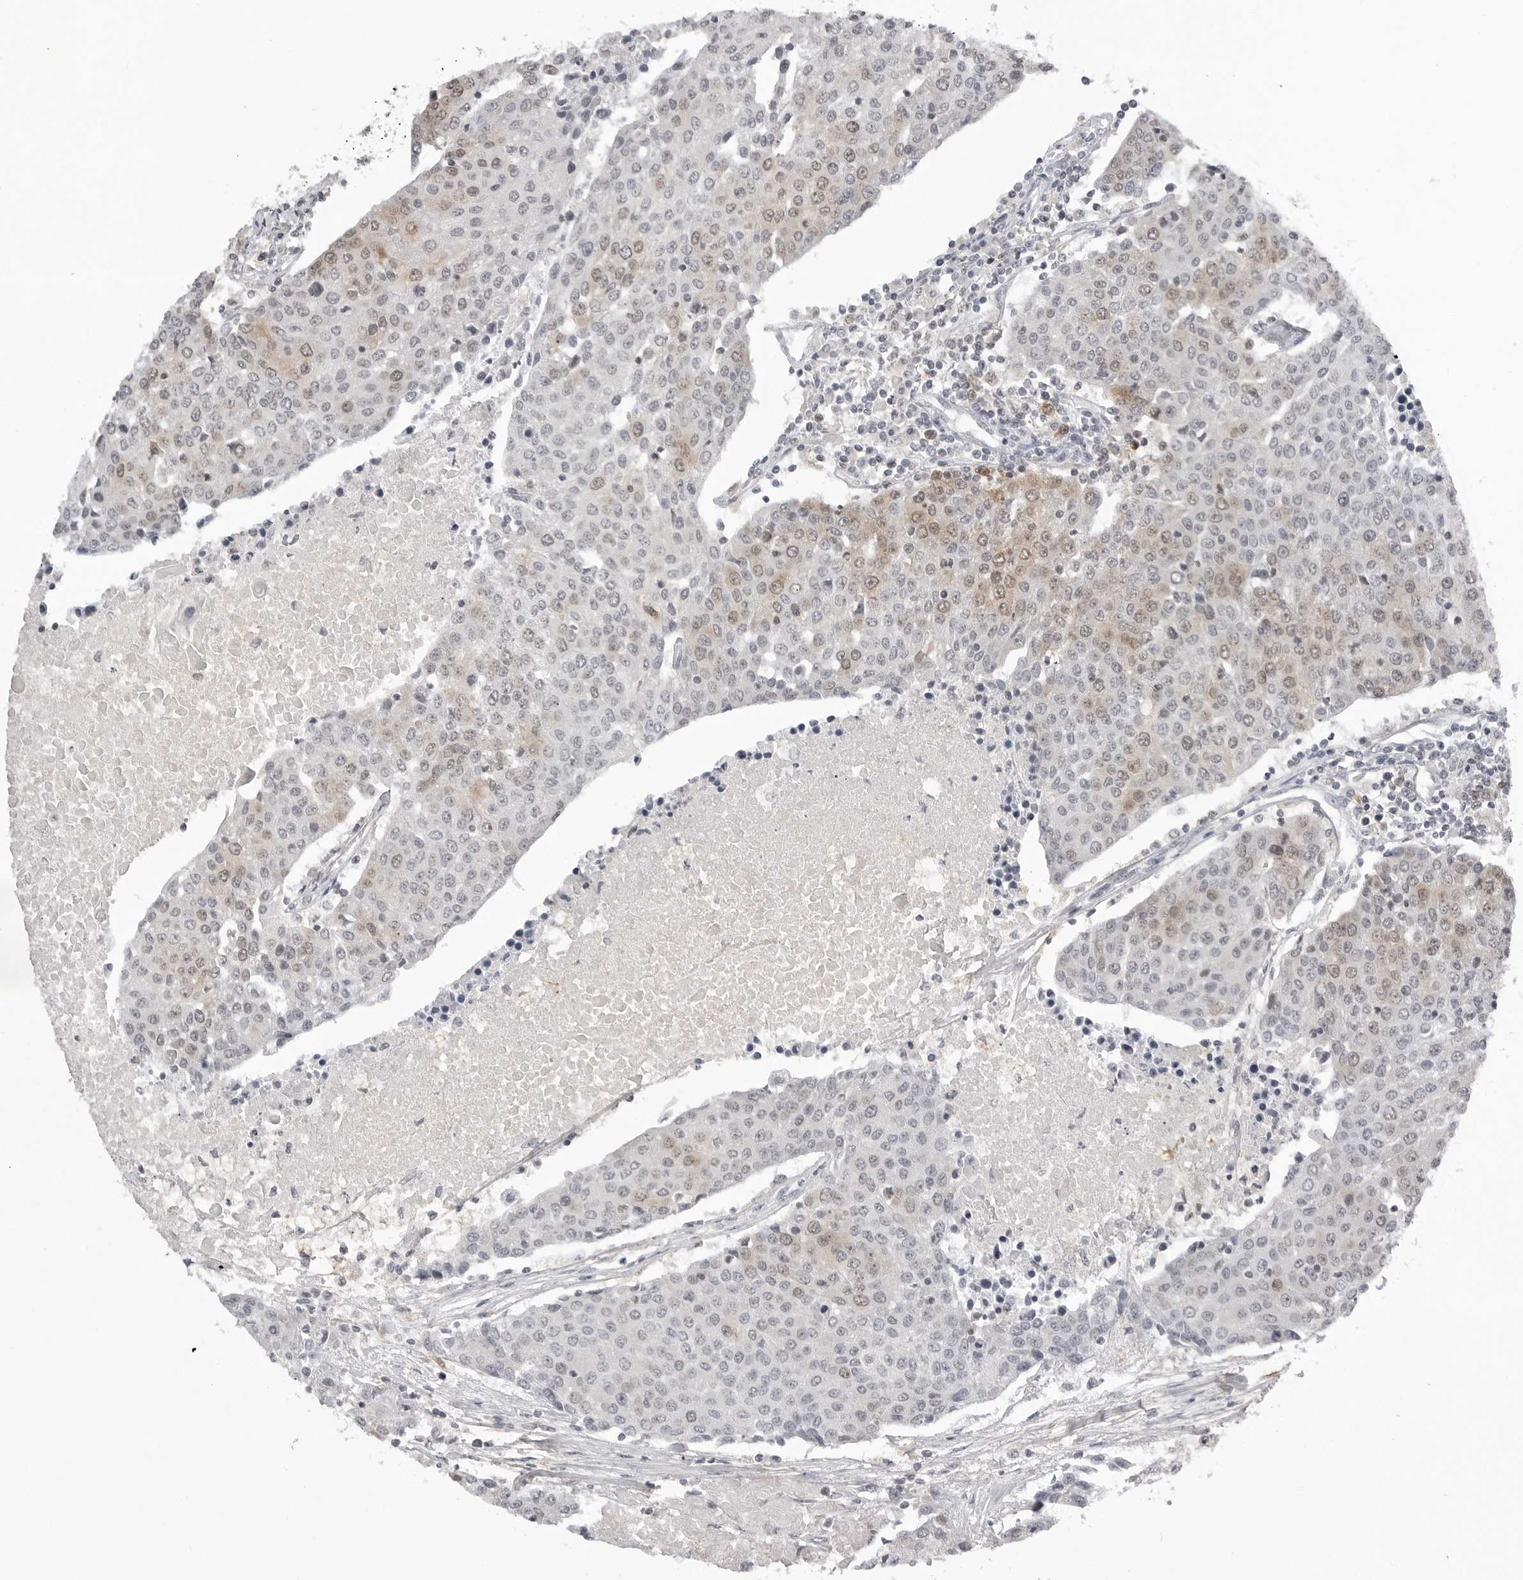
{"staining": {"intensity": "weak", "quantity": "25%-75%", "location": "cytoplasmic/membranous"}, "tissue": "urothelial cancer", "cell_type": "Tumor cells", "image_type": "cancer", "snomed": [{"axis": "morphology", "description": "Urothelial carcinoma, High grade"}, {"axis": "topography", "description": "Urinary bladder"}], "caption": "Weak cytoplasmic/membranous staining for a protein is present in approximately 25%-75% of tumor cells of urothelial carcinoma (high-grade) using IHC.", "gene": "RRM1", "patient": {"sex": "female", "age": 85}}